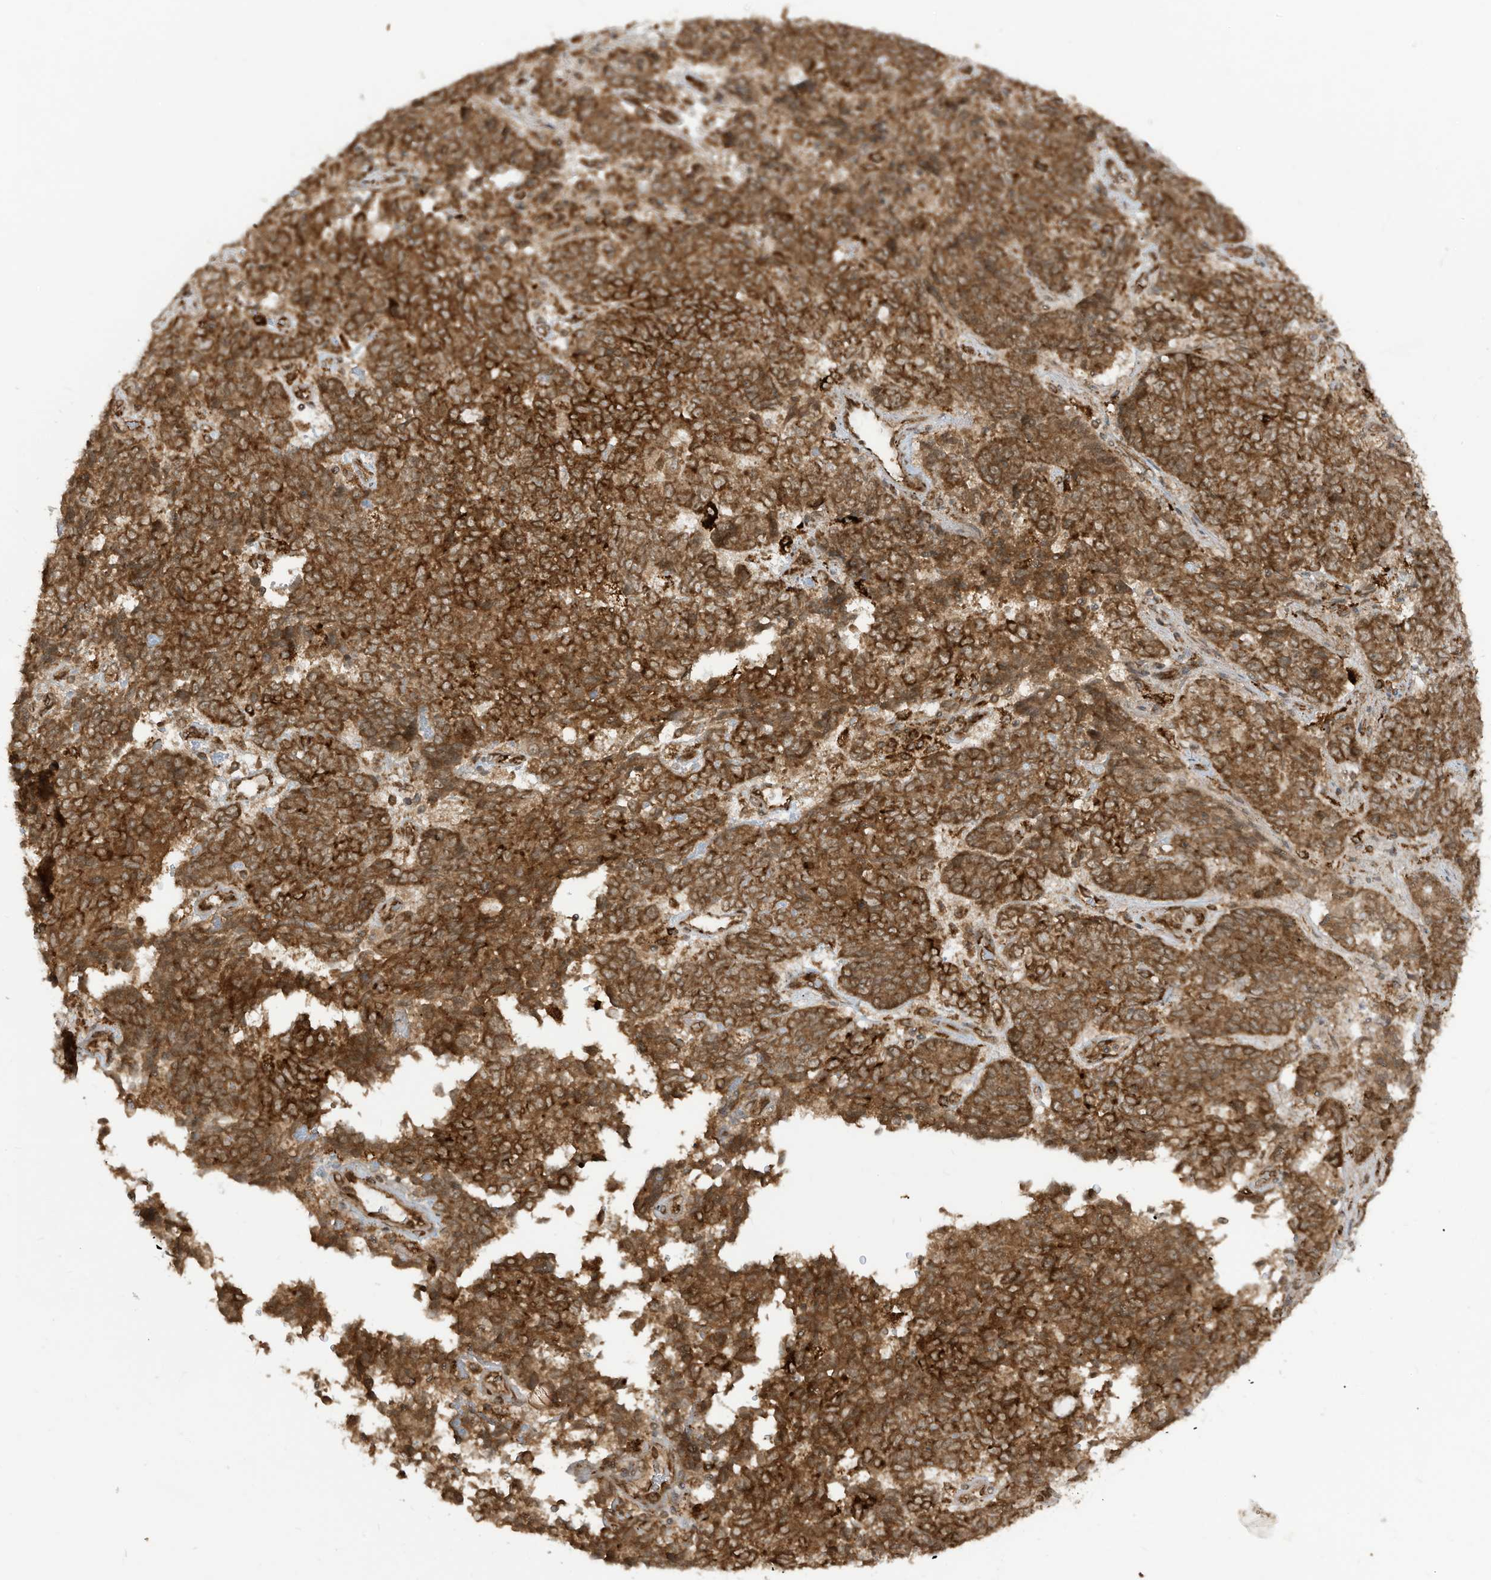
{"staining": {"intensity": "moderate", "quantity": ">75%", "location": "cytoplasmic/membranous"}, "tissue": "endometrial cancer", "cell_type": "Tumor cells", "image_type": "cancer", "snomed": [{"axis": "morphology", "description": "Adenocarcinoma, NOS"}, {"axis": "topography", "description": "Endometrium"}], "caption": "A brown stain labels moderate cytoplasmic/membranous expression of a protein in endometrial adenocarcinoma tumor cells.", "gene": "TRIM67", "patient": {"sex": "female", "age": 80}}